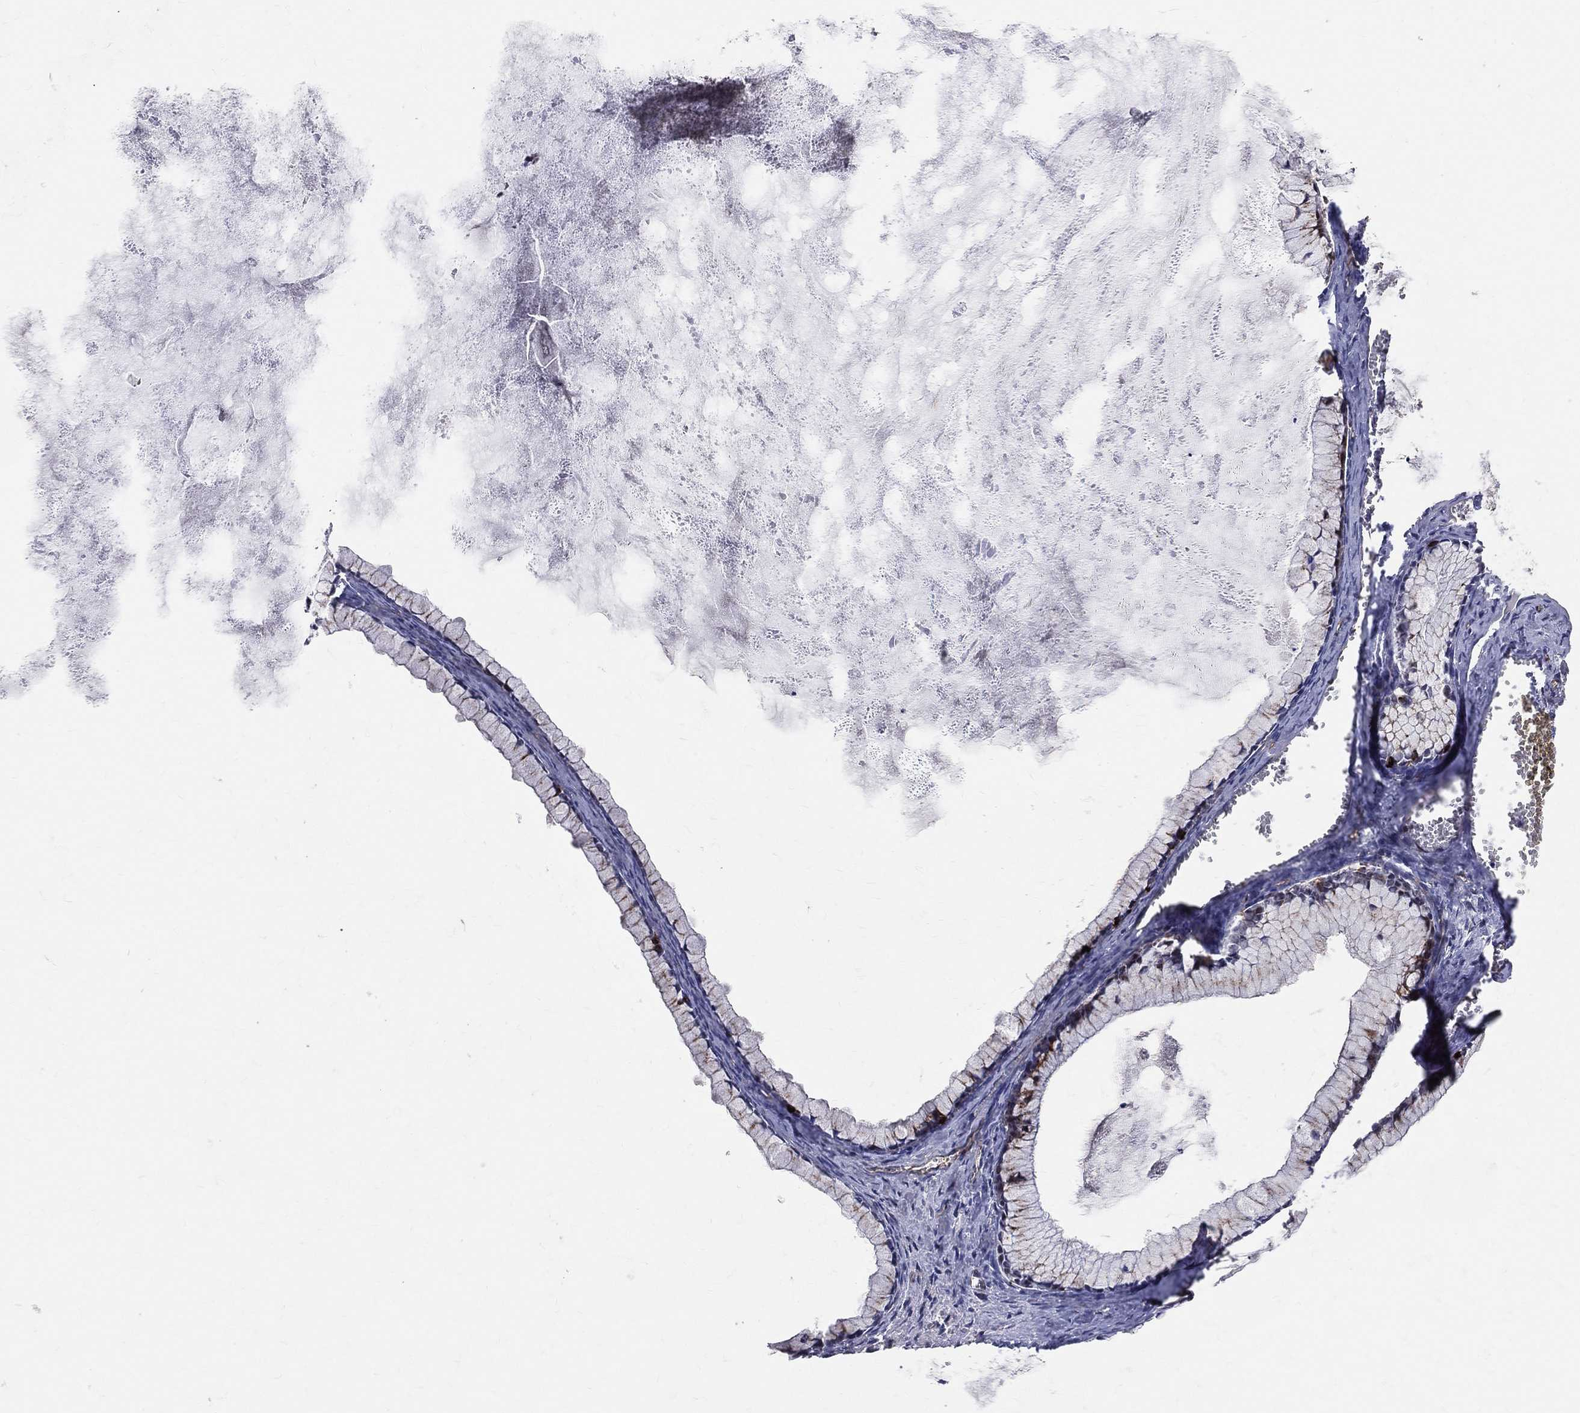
{"staining": {"intensity": "negative", "quantity": "none", "location": "none"}, "tissue": "ovarian cancer", "cell_type": "Tumor cells", "image_type": "cancer", "snomed": [{"axis": "morphology", "description": "Cystadenocarcinoma, mucinous, NOS"}, {"axis": "topography", "description": "Ovary"}], "caption": "High magnification brightfield microscopy of ovarian mucinous cystadenocarcinoma stained with DAB (3,3'-diaminobenzidine) (brown) and counterstained with hematoxylin (blue): tumor cells show no significant positivity.", "gene": "ENTPD1", "patient": {"sex": "female", "age": 41}}